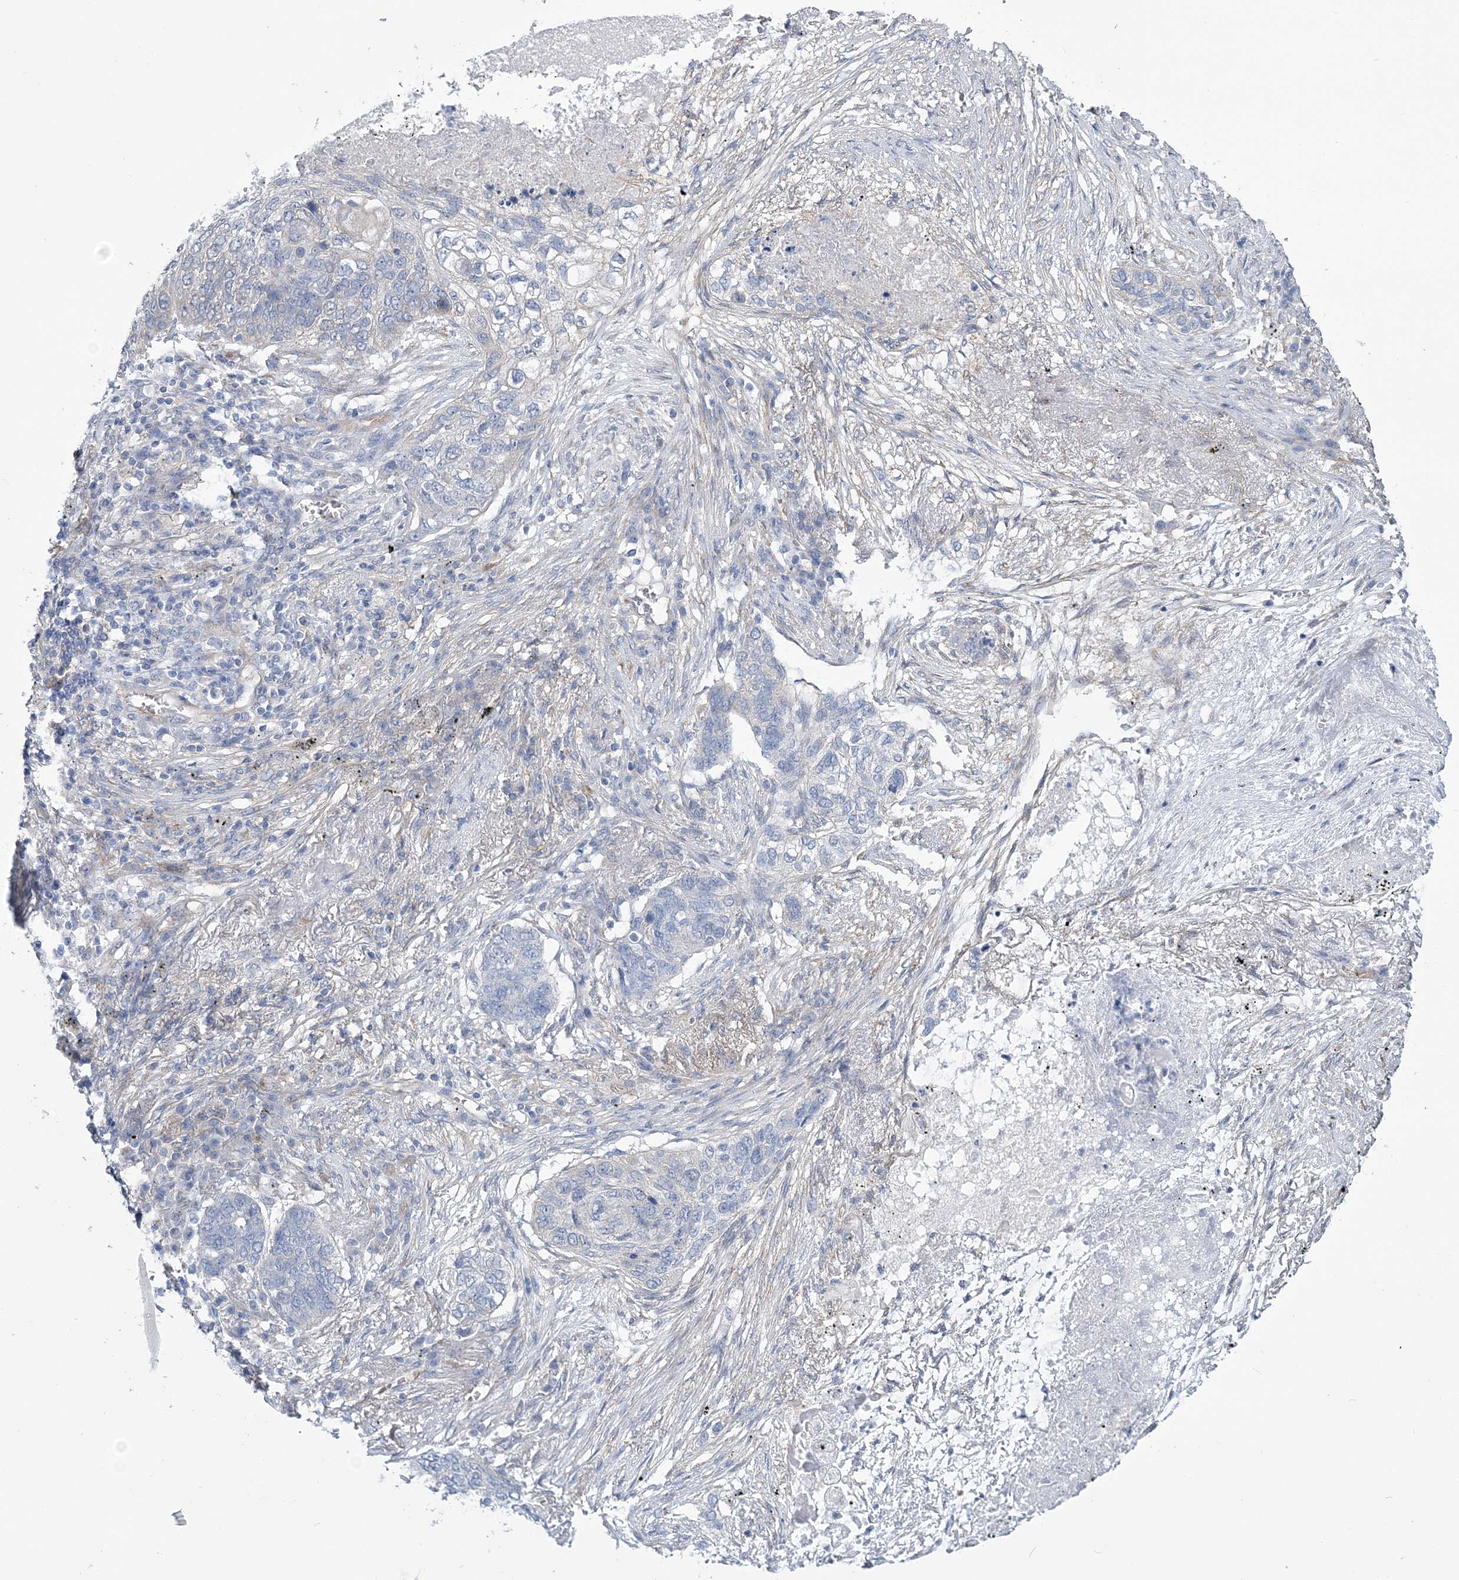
{"staining": {"intensity": "negative", "quantity": "none", "location": "none"}, "tissue": "lung cancer", "cell_type": "Tumor cells", "image_type": "cancer", "snomed": [{"axis": "morphology", "description": "Squamous cell carcinoma, NOS"}, {"axis": "topography", "description": "Lung"}], "caption": "Lung cancer (squamous cell carcinoma) was stained to show a protein in brown. There is no significant positivity in tumor cells.", "gene": "RAB11FIP5", "patient": {"sex": "female", "age": 63}}